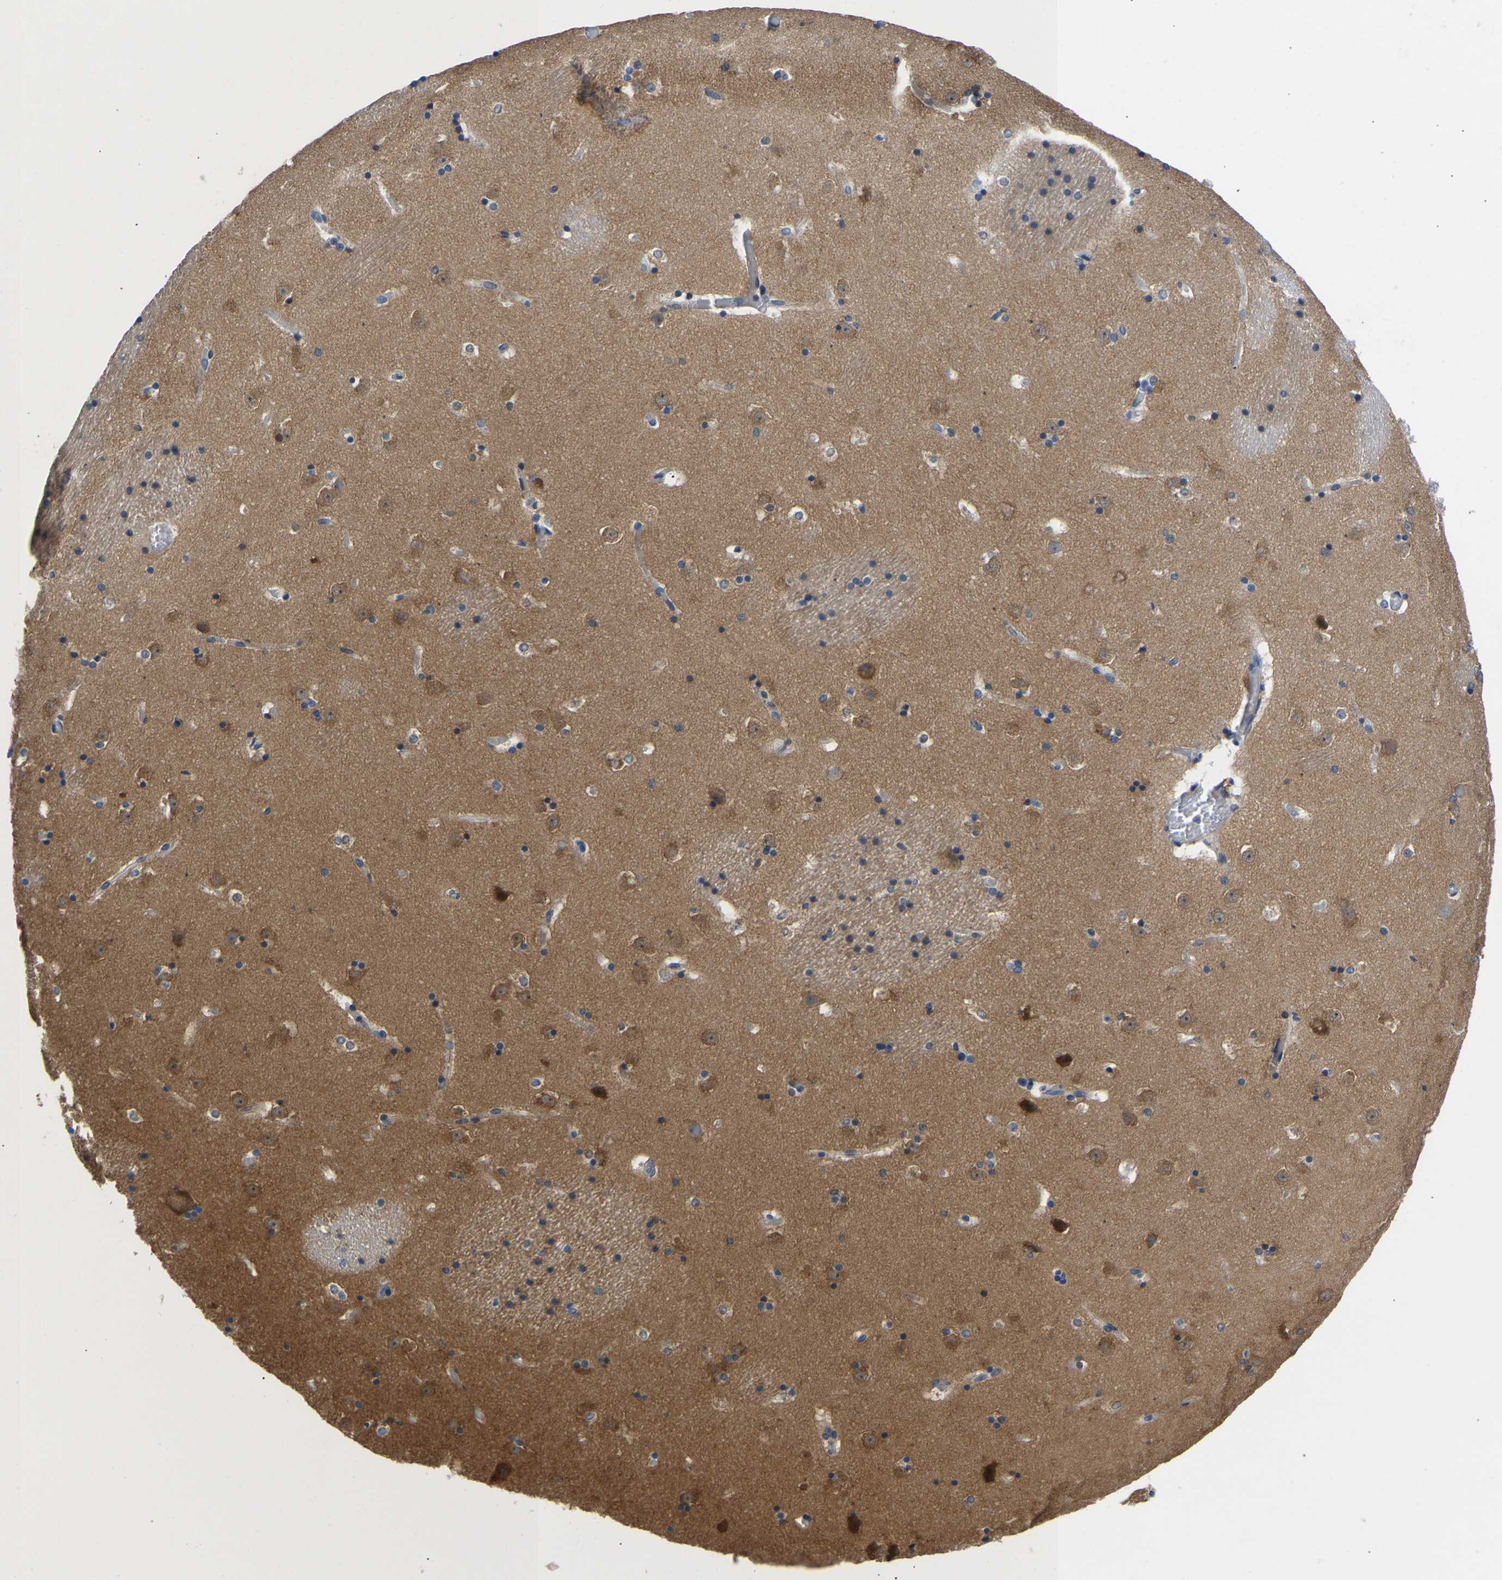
{"staining": {"intensity": "weak", "quantity": "25%-75%", "location": "cytoplasmic/membranous"}, "tissue": "caudate", "cell_type": "Glial cells", "image_type": "normal", "snomed": [{"axis": "morphology", "description": "Normal tissue, NOS"}, {"axis": "topography", "description": "Lateral ventricle wall"}], "caption": "Glial cells demonstrate weak cytoplasmic/membranous positivity in about 25%-75% of cells in unremarkable caudate.", "gene": "ABCA10", "patient": {"sex": "male", "age": 45}}